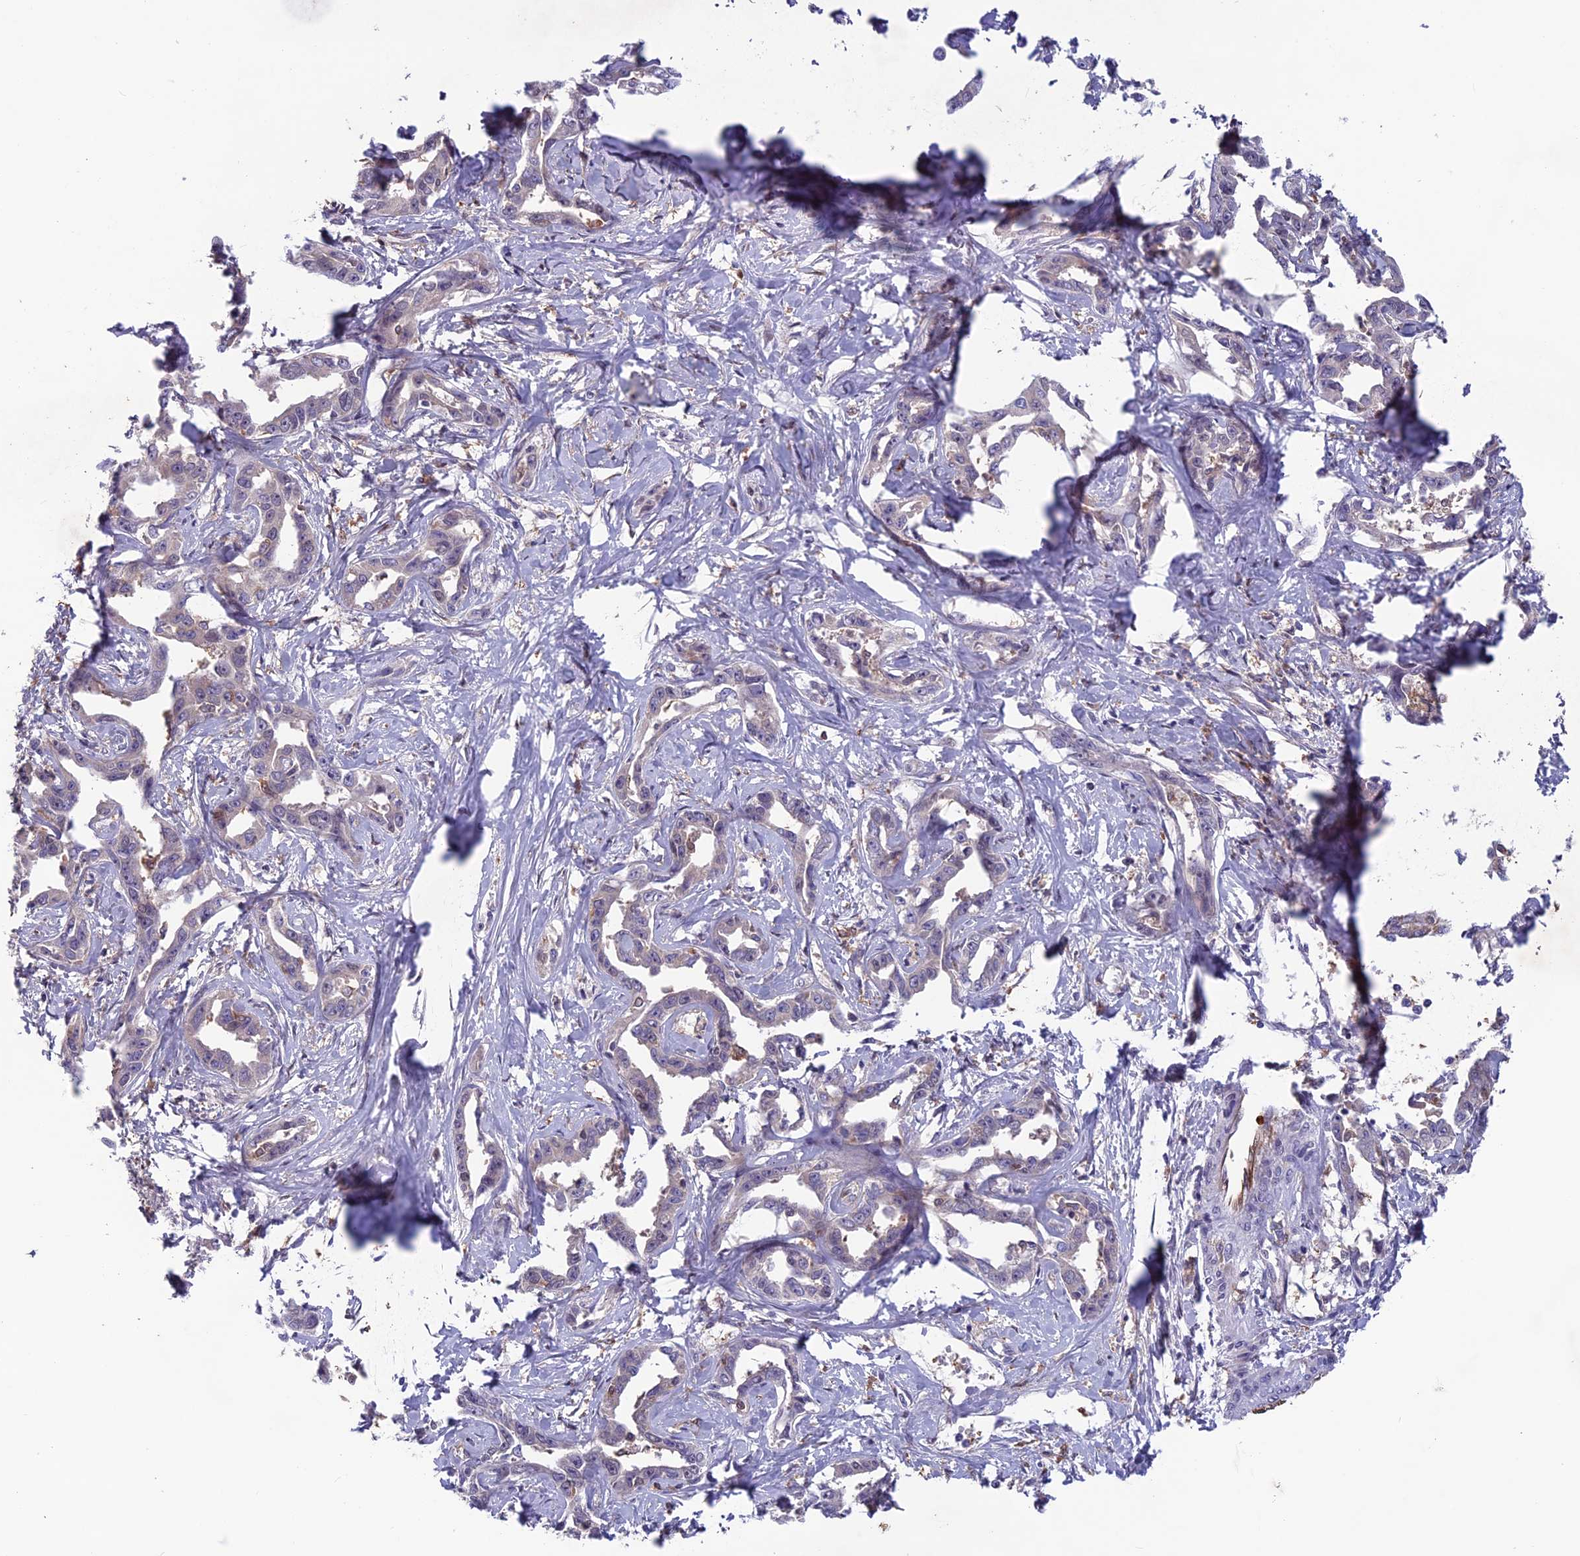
{"staining": {"intensity": "negative", "quantity": "none", "location": "none"}, "tissue": "liver cancer", "cell_type": "Tumor cells", "image_type": "cancer", "snomed": [{"axis": "morphology", "description": "Cholangiocarcinoma"}, {"axis": "topography", "description": "Liver"}], "caption": "Tumor cells show no significant protein staining in liver cancer.", "gene": "MAST2", "patient": {"sex": "male", "age": 59}}